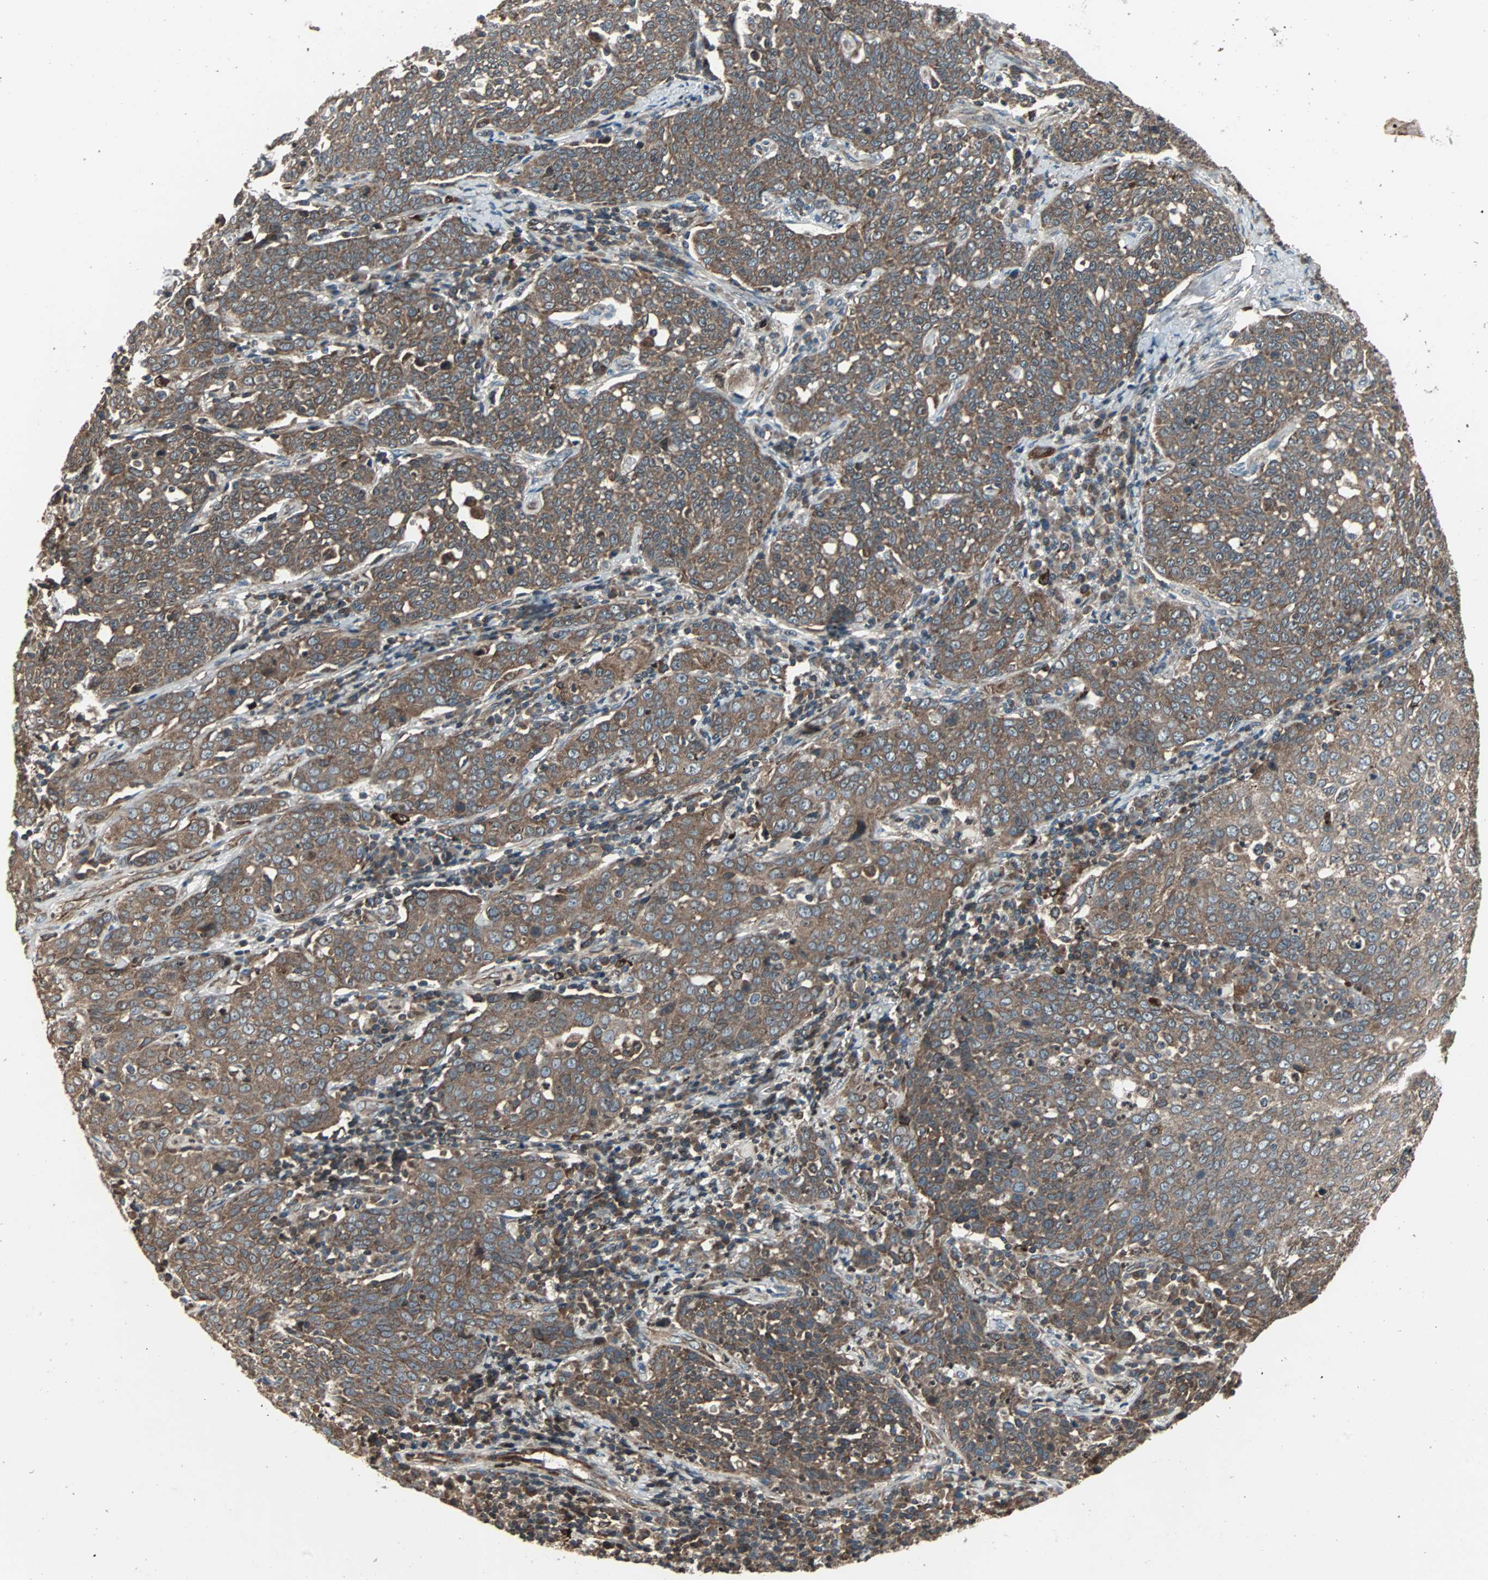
{"staining": {"intensity": "moderate", "quantity": ">75%", "location": "cytoplasmic/membranous"}, "tissue": "cervical cancer", "cell_type": "Tumor cells", "image_type": "cancer", "snomed": [{"axis": "morphology", "description": "Squamous cell carcinoma, NOS"}, {"axis": "topography", "description": "Cervix"}], "caption": "Cervical cancer tissue exhibits moderate cytoplasmic/membranous positivity in about >75% of tumor cells, visualized by immunohistochemistry.", "gene": "RAB7A", "patient": {"sex": "female", "age": 34}}